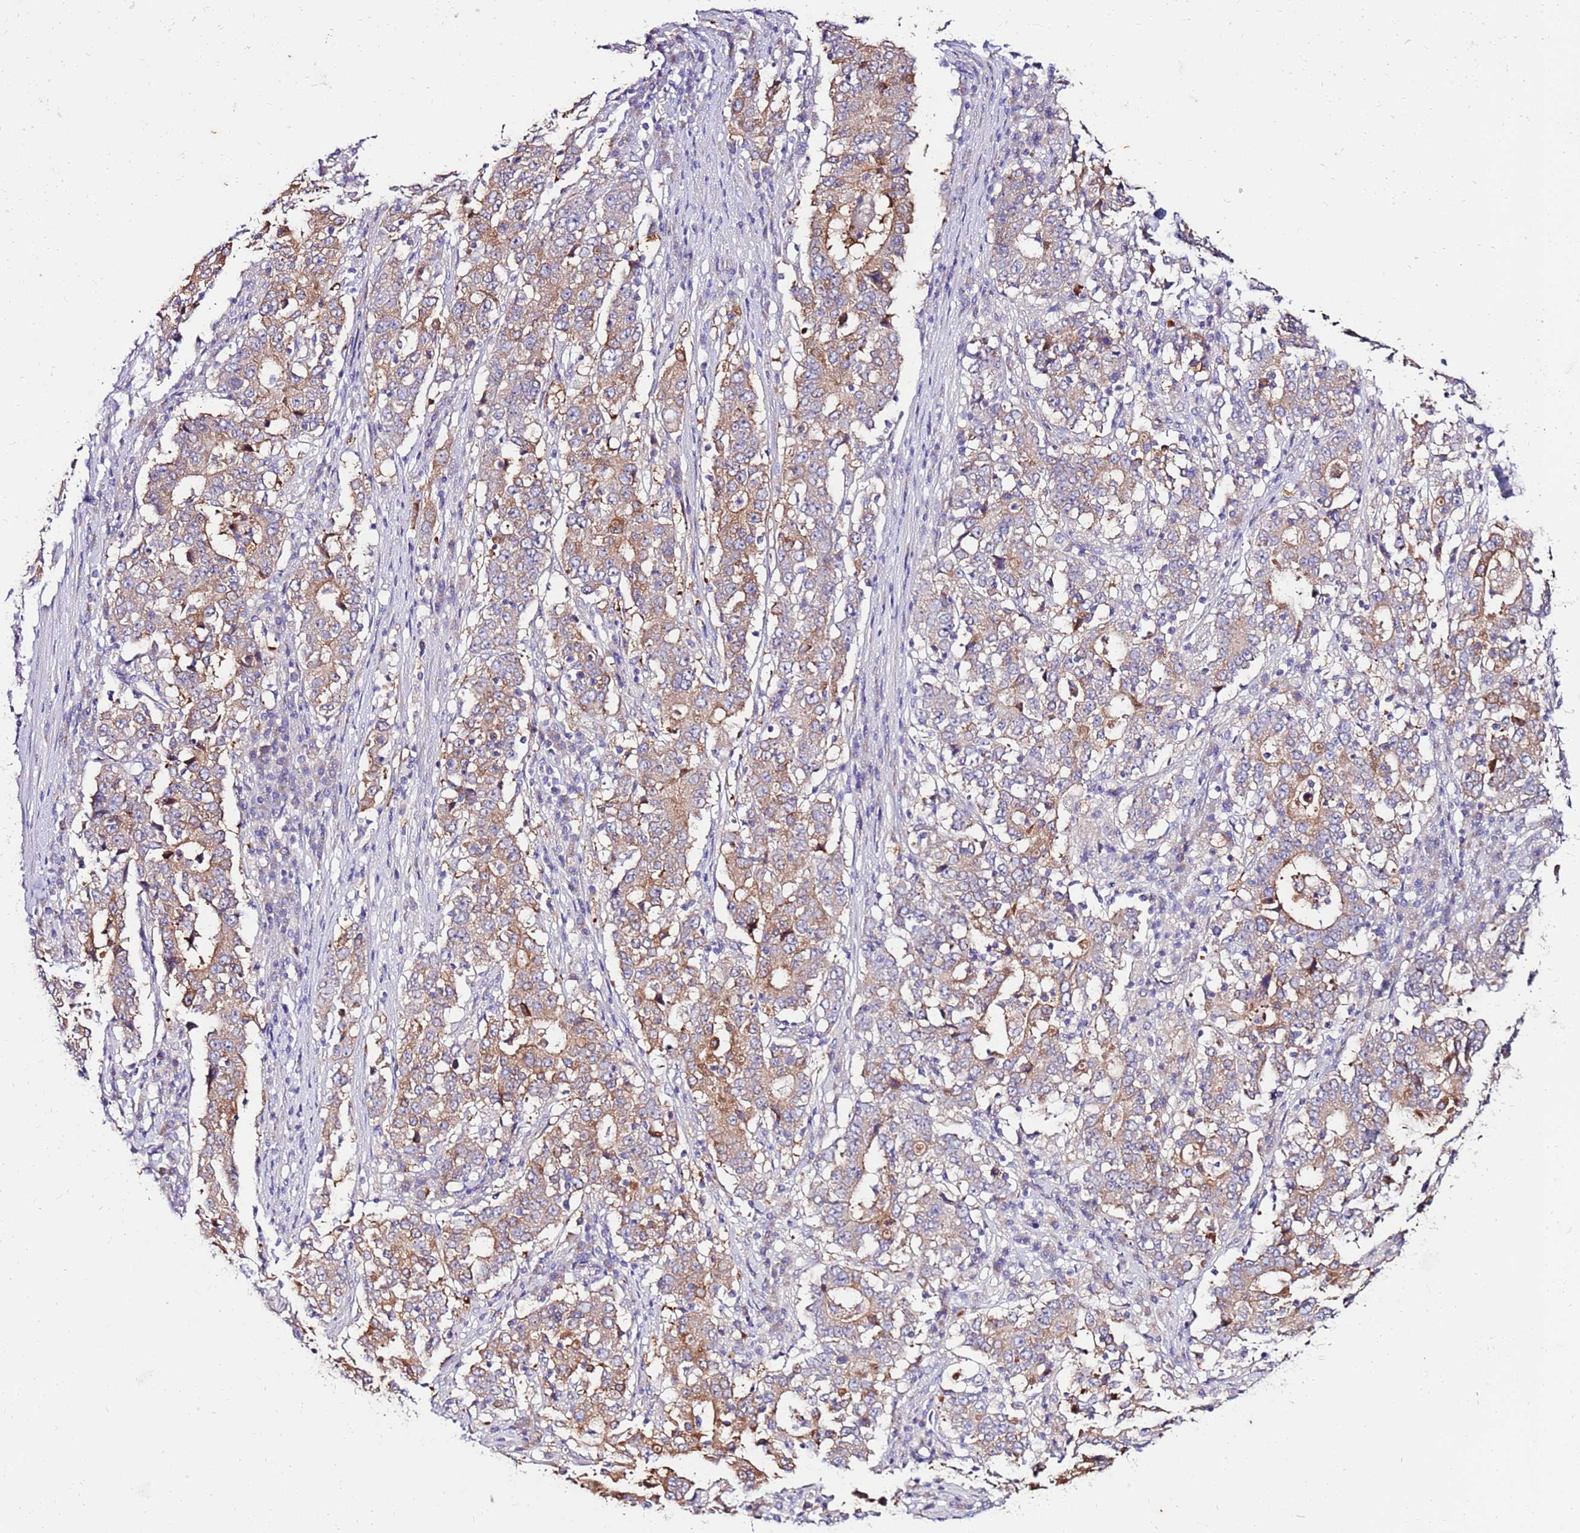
{"staining": {"intensity": "weak", "quantity": ">75%", "location": "cytoplasmic/membranous"}, "tissue": "stomach cancer", "cell_type": "Tumor cells", "image_type": "cancer", "snomed": [{"axis": "morphology", "description": "Adenocarcinoma, NOS"}, {"axis": "topography", "description": "Stomach"}], "caption": "DAB immunohistochemical staining of human stomach adenocarcinoma demonstrates weak cytoplasmic/membranous protein expression in approximately >75% of tumor cells. The staining was performed using DAB to visualize the protein expression in brown, while the nuclei were stained in blue with hematoxylin (Magnification: 20x).", "gene": "SLC44A4", "patient": {"sex": "male", "age": 59}}